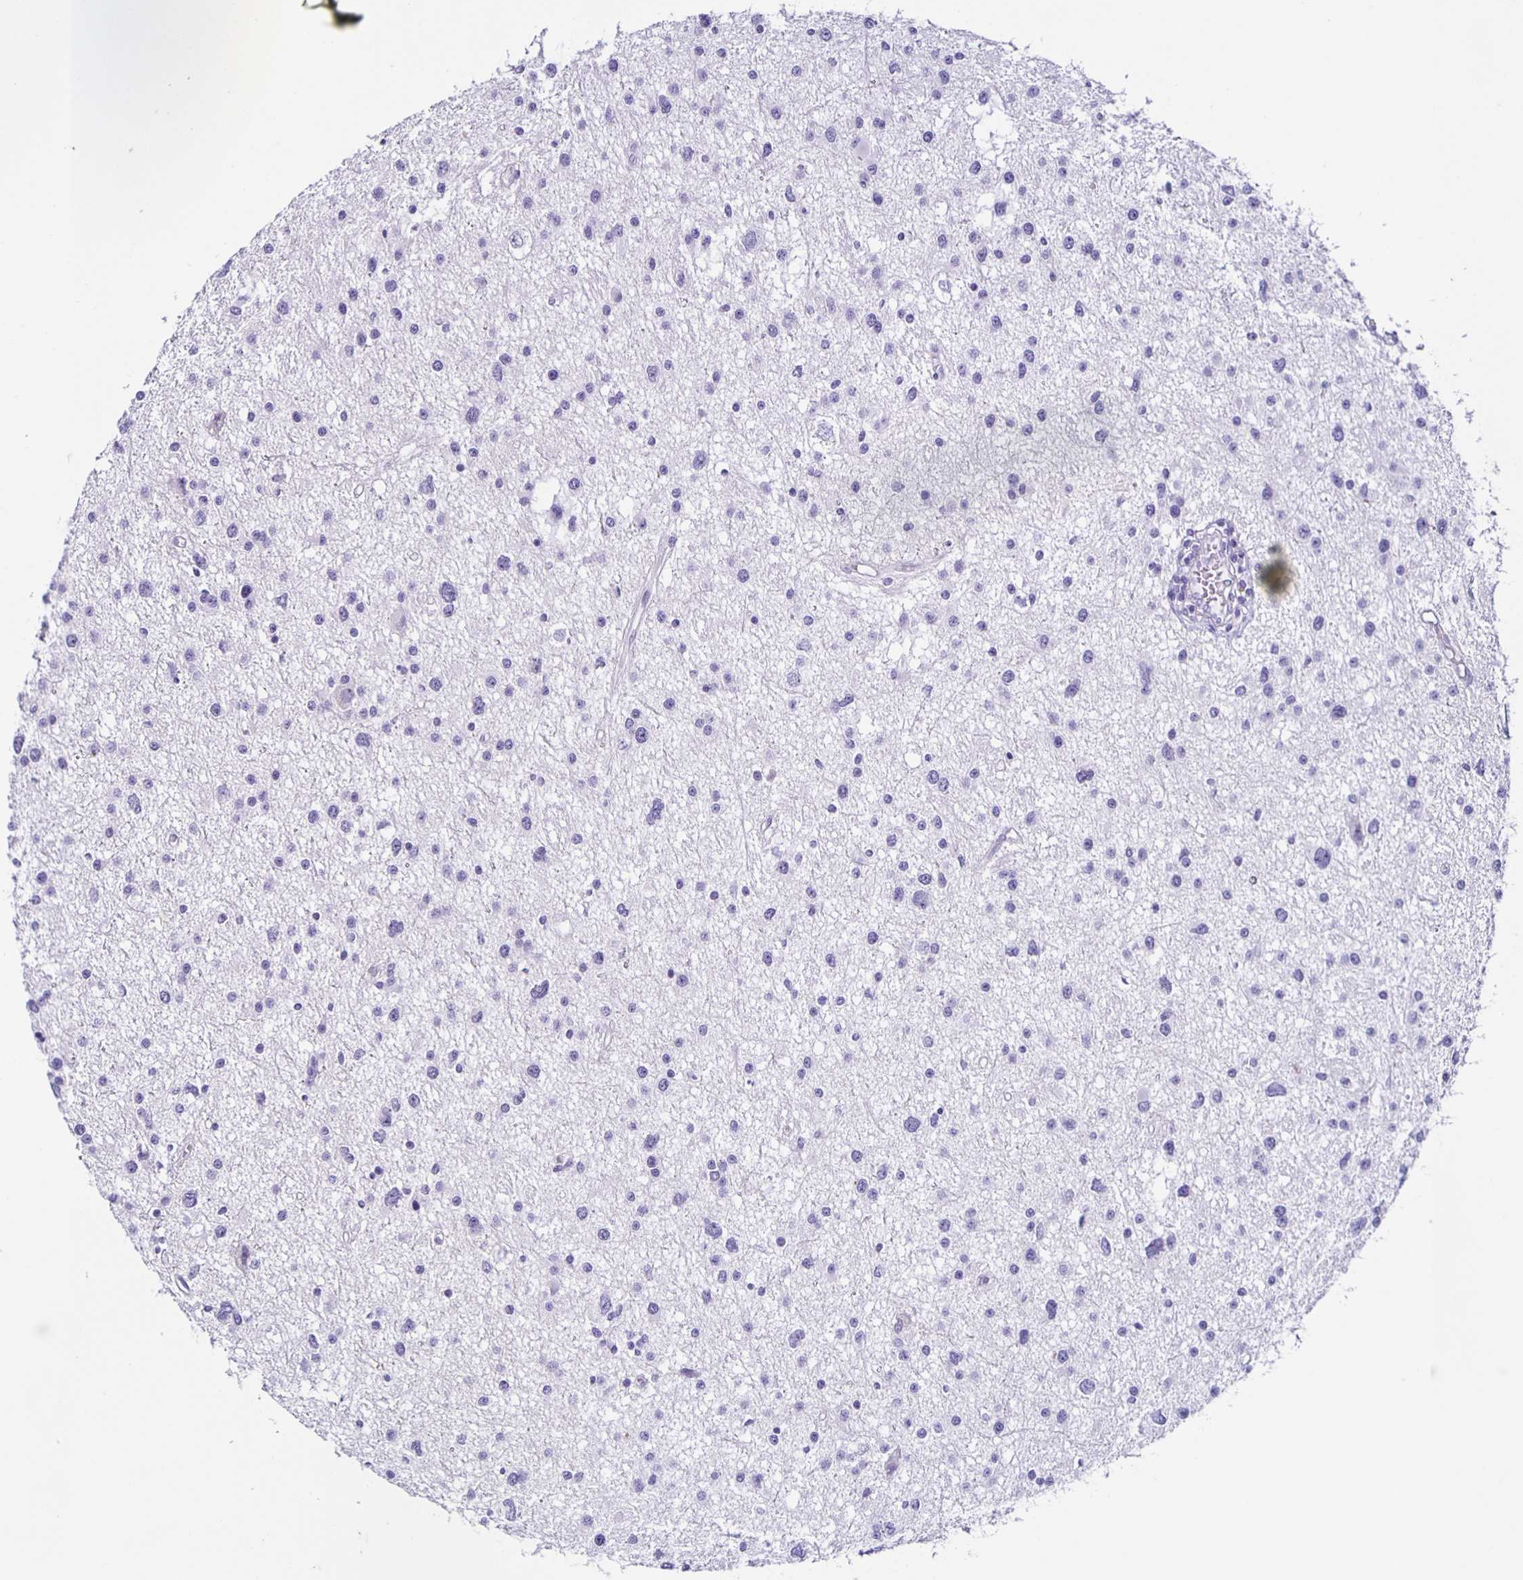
{"staining": {"intensity": "negative", "quantity": "none", "location": "none"}, "tissue": "glioma", "cell_type": "Tumor cells", "image_type": "cancer", "snomed": [{"axis": "morphology", "description": "Glioma, malignant, High grade"}, {"axis": "topography", "description": "Brain"}], "caption": "Malignant glioma (high-grade) stained for a protein using immunohistochemistry (IHC) exhibits no positivity tumor cells.", "gene": "AQP6", "patient": {"sex": "male", "age": 54}}